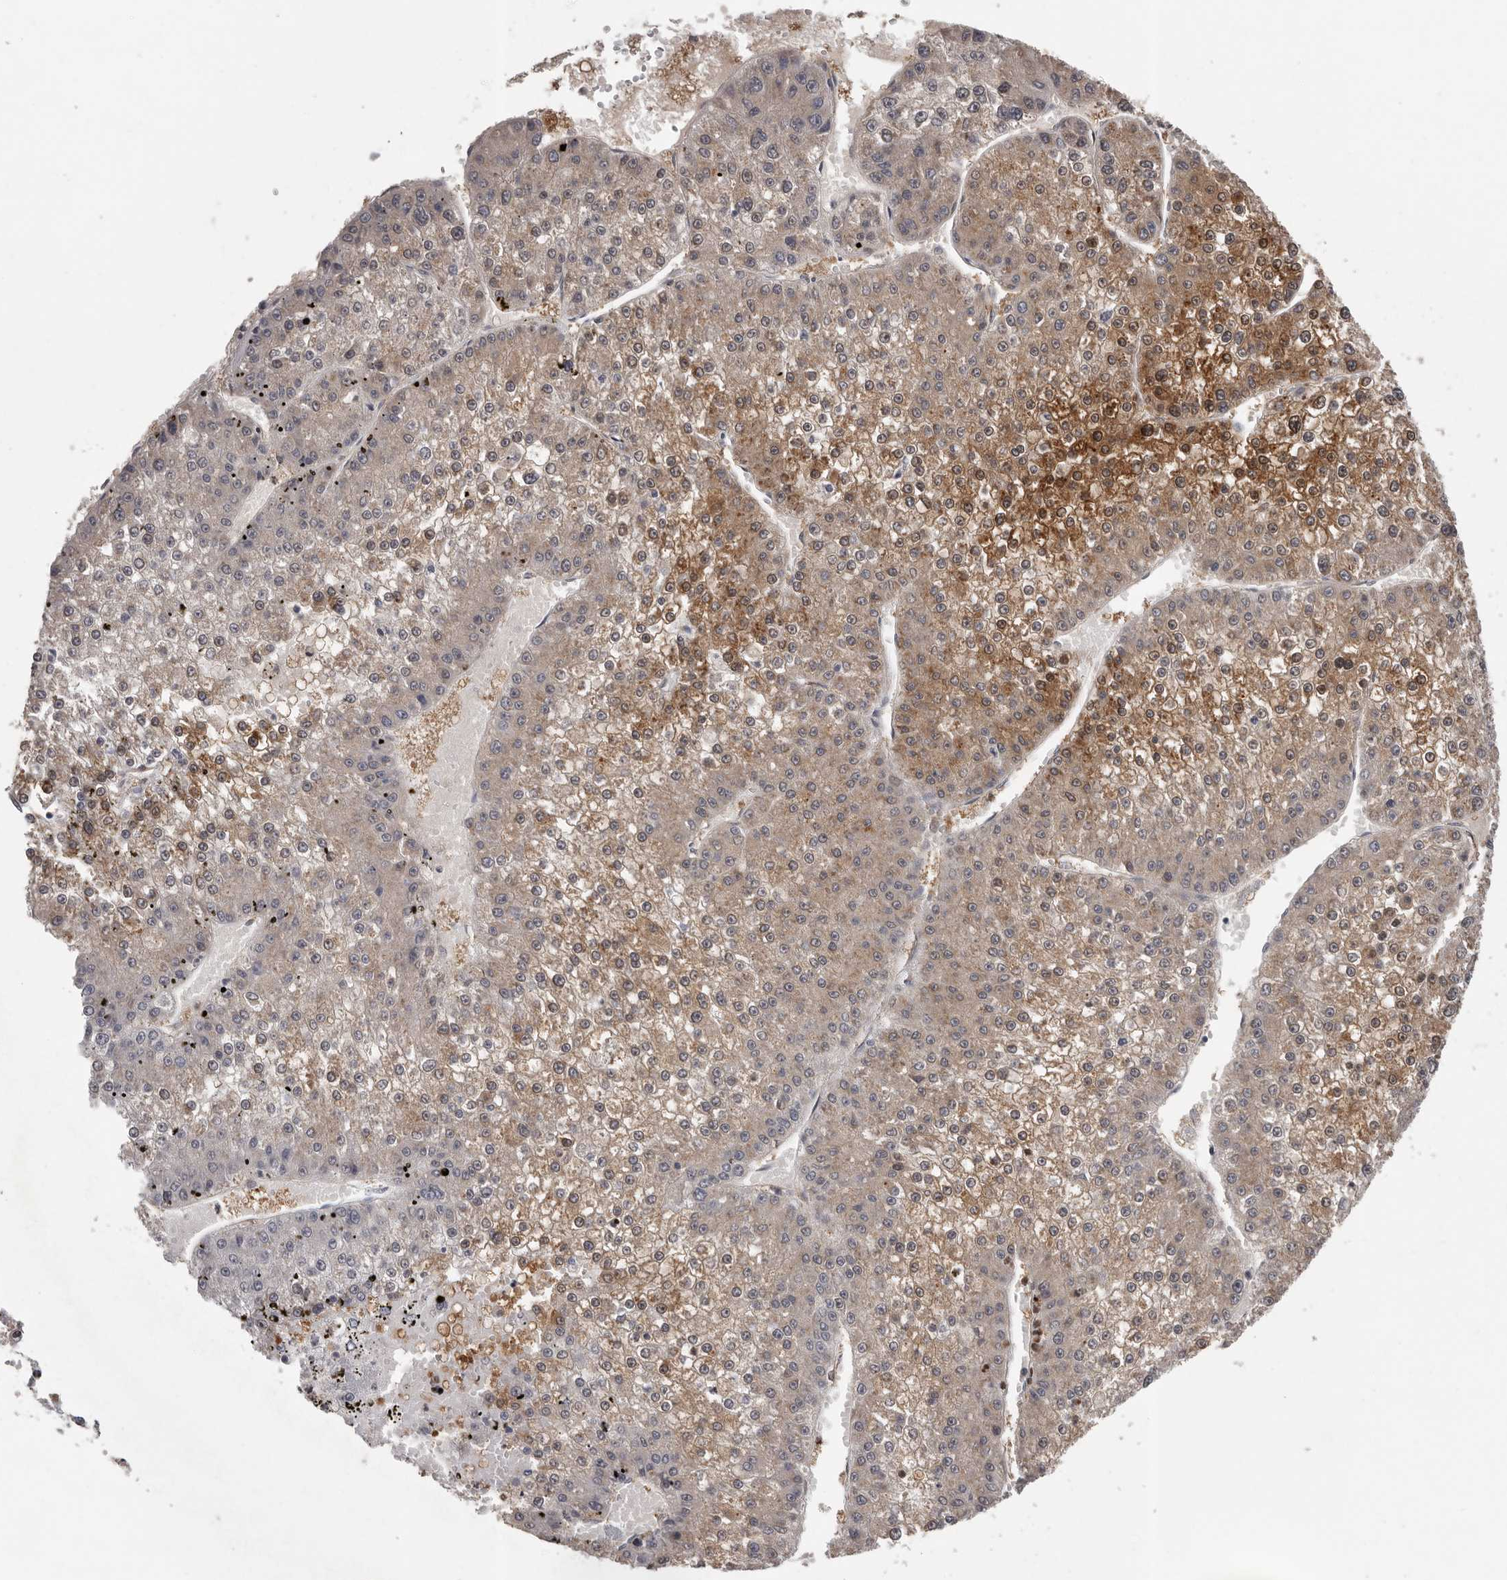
{"staining": {"intensity": "moderate", "quantity": "25%-75%", "location": "cytoplasmic/membranous"}, "tissue": "liver cancer", "cell_type": "Tumor cells", "image_type": "cancer", "snomed": [{"axis": "morphology", "description": "Carcinoma, Hepatocellular, NOS"}, {"axis": "topography", "description": "Liver"}], "caption": "A brown stain highlights moderate cytoplasmic/membranous expression of a protein in liver hepatocellular carcinoma tumor cells.", "gene": "RALGPS2", "patient": {"sex": "female", "age": 73}}